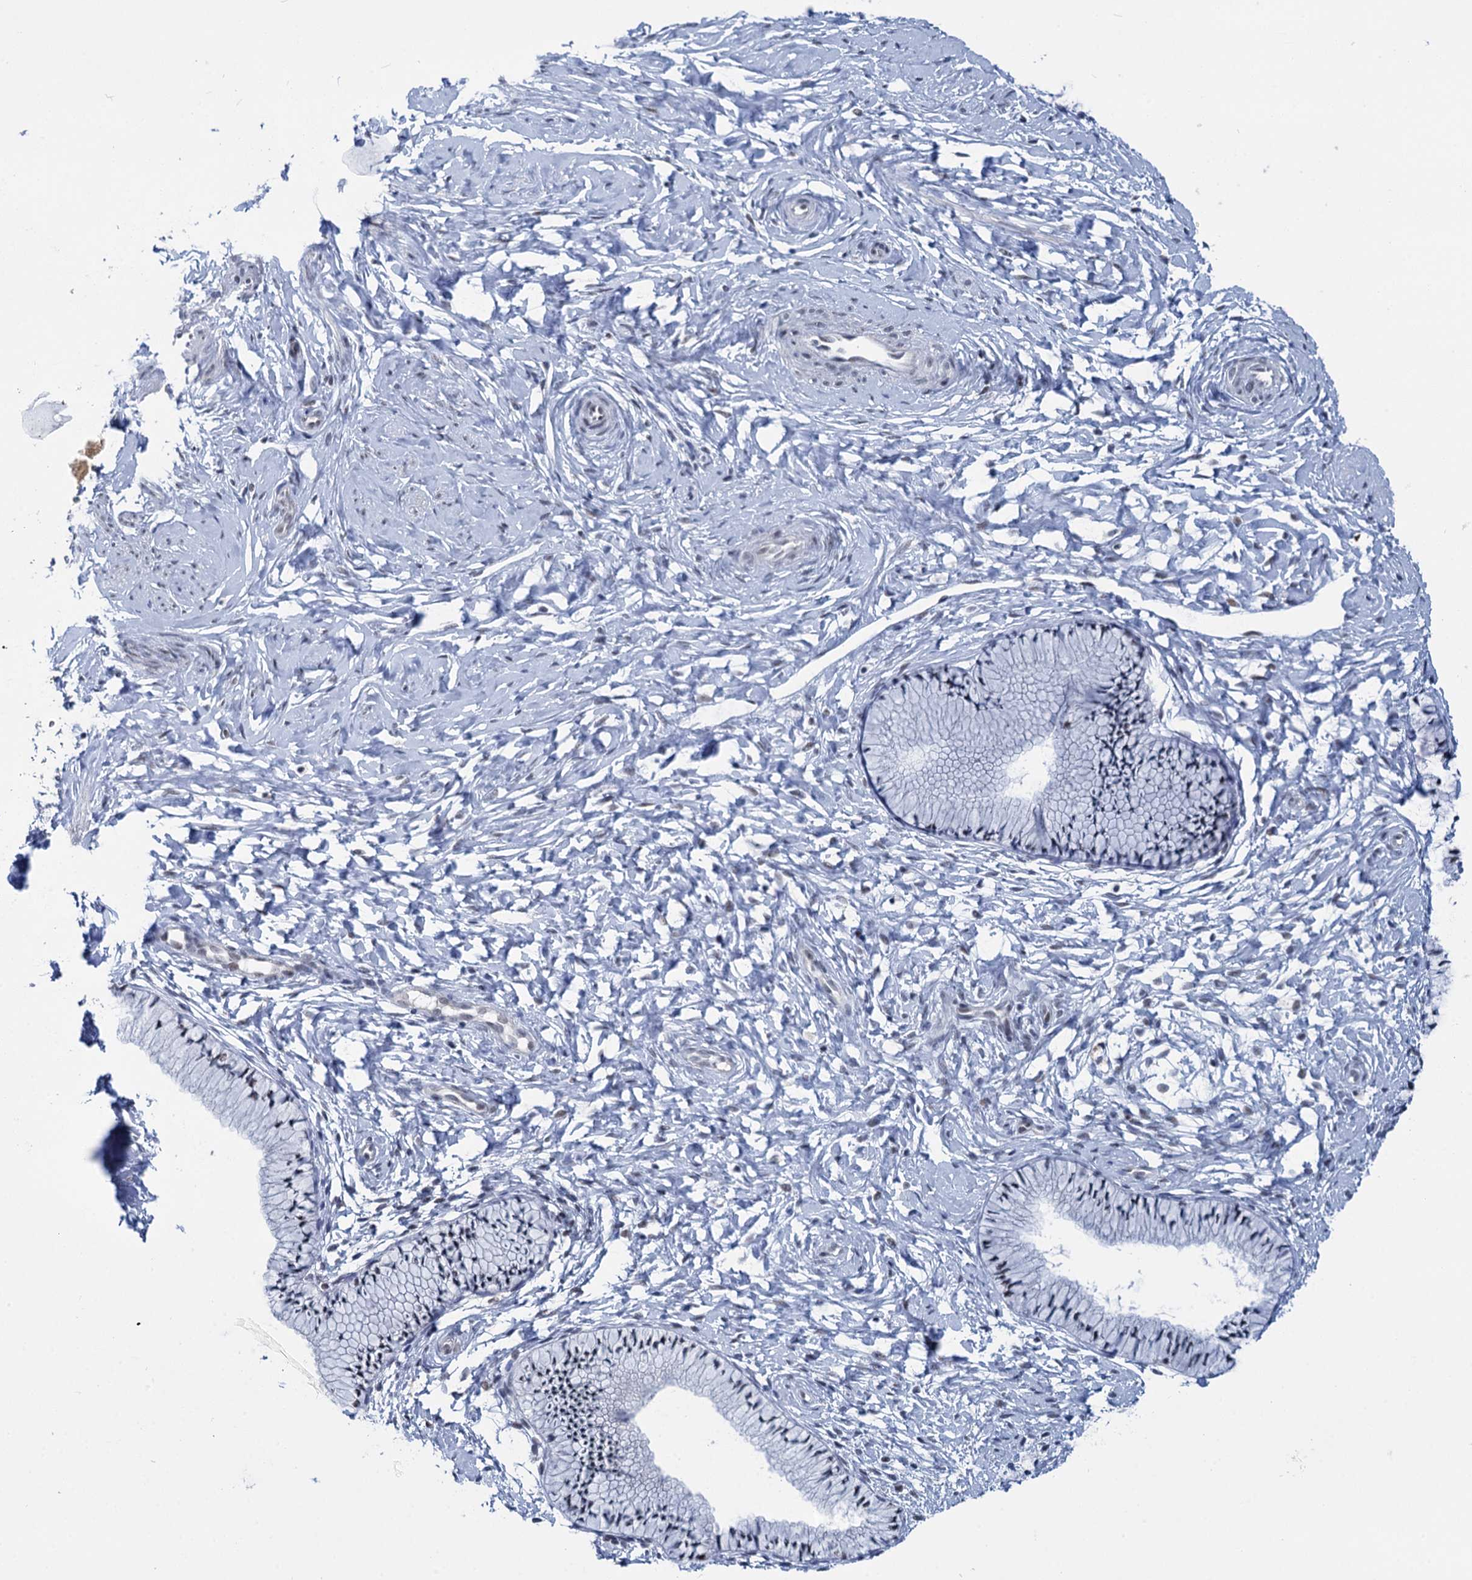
{"staining": {"intensity": "moderate", "quantity": "25%-75%", "location": "nuclear"}, "tissue": "cervix", "cell_type": "Glandular cells", "image_type": "normal", "snomed": [{"axis": "morphology", "description": "Normal tissue, NOS"}, {"axis": "topography", "description": "Cervix"}], "caption": "Unremarkable cervix displays moderate nuclear expression in about 25%-75% of glandular cells.", "gene": "SREK1", "patient": {"sex": "female", "age": 33}}